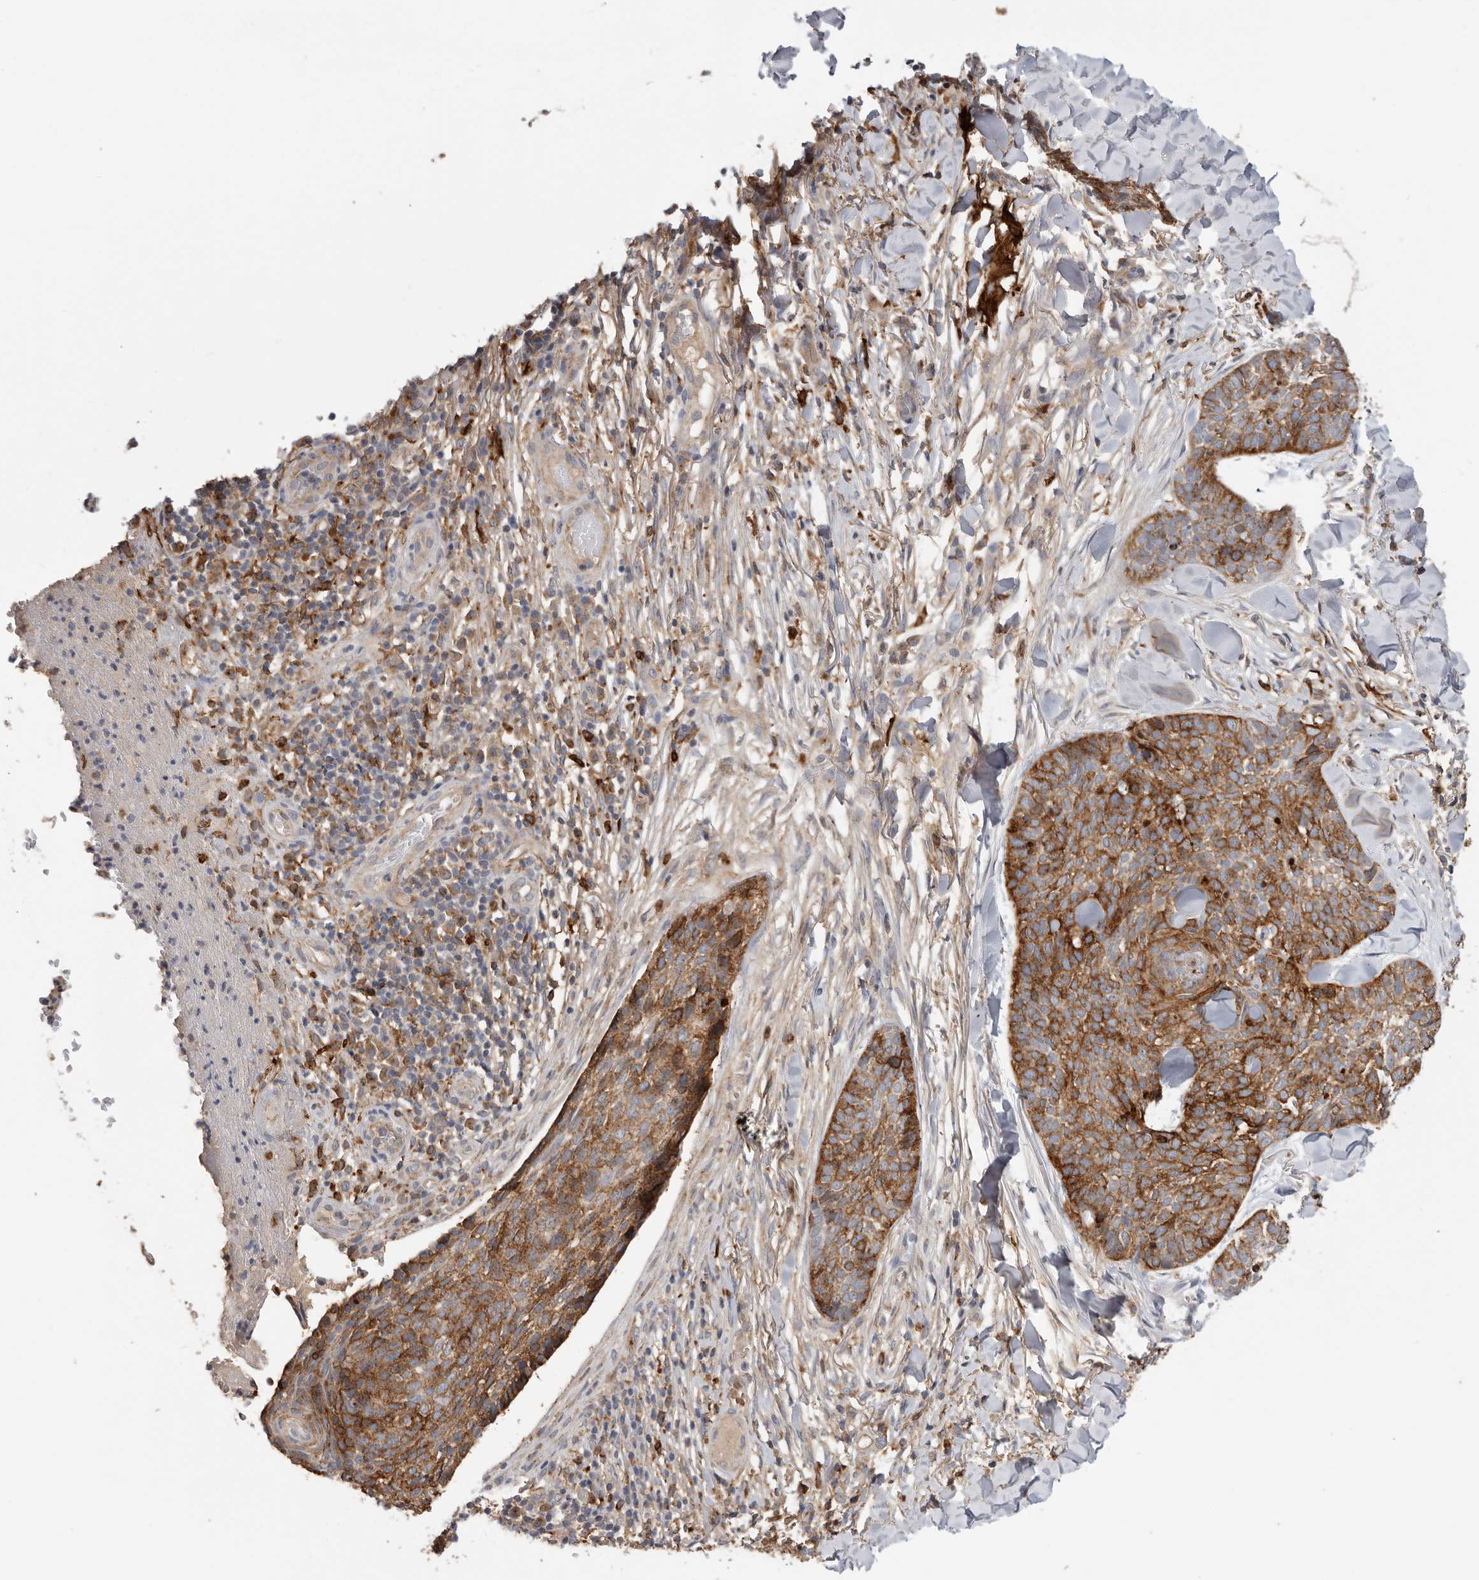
{"staining": {"intensity": "moderate", "quantity": ">75%", "location": "cytoplasmic/membranous"}, "tissue": "skin cancer", "cell_type": "Tumor cells", "image_type": "cancer", "snomed": [{"axis": "morphology", "description": "Normal tissue, NOS"}, {"axis": "morphology", "description": "Basal cell carcinoma"}, {"axis": "topography", "description": "Skin"}], "caption": "Approximately >75% of tumor cells in human basal cell carcinoma (skin) exhibit moderate cytoplasmic/membranous protein staining as visualized by brown immunohistochemical staining.", "gene": "TFRC", "patient": {"sex": "male", "age": 67}}